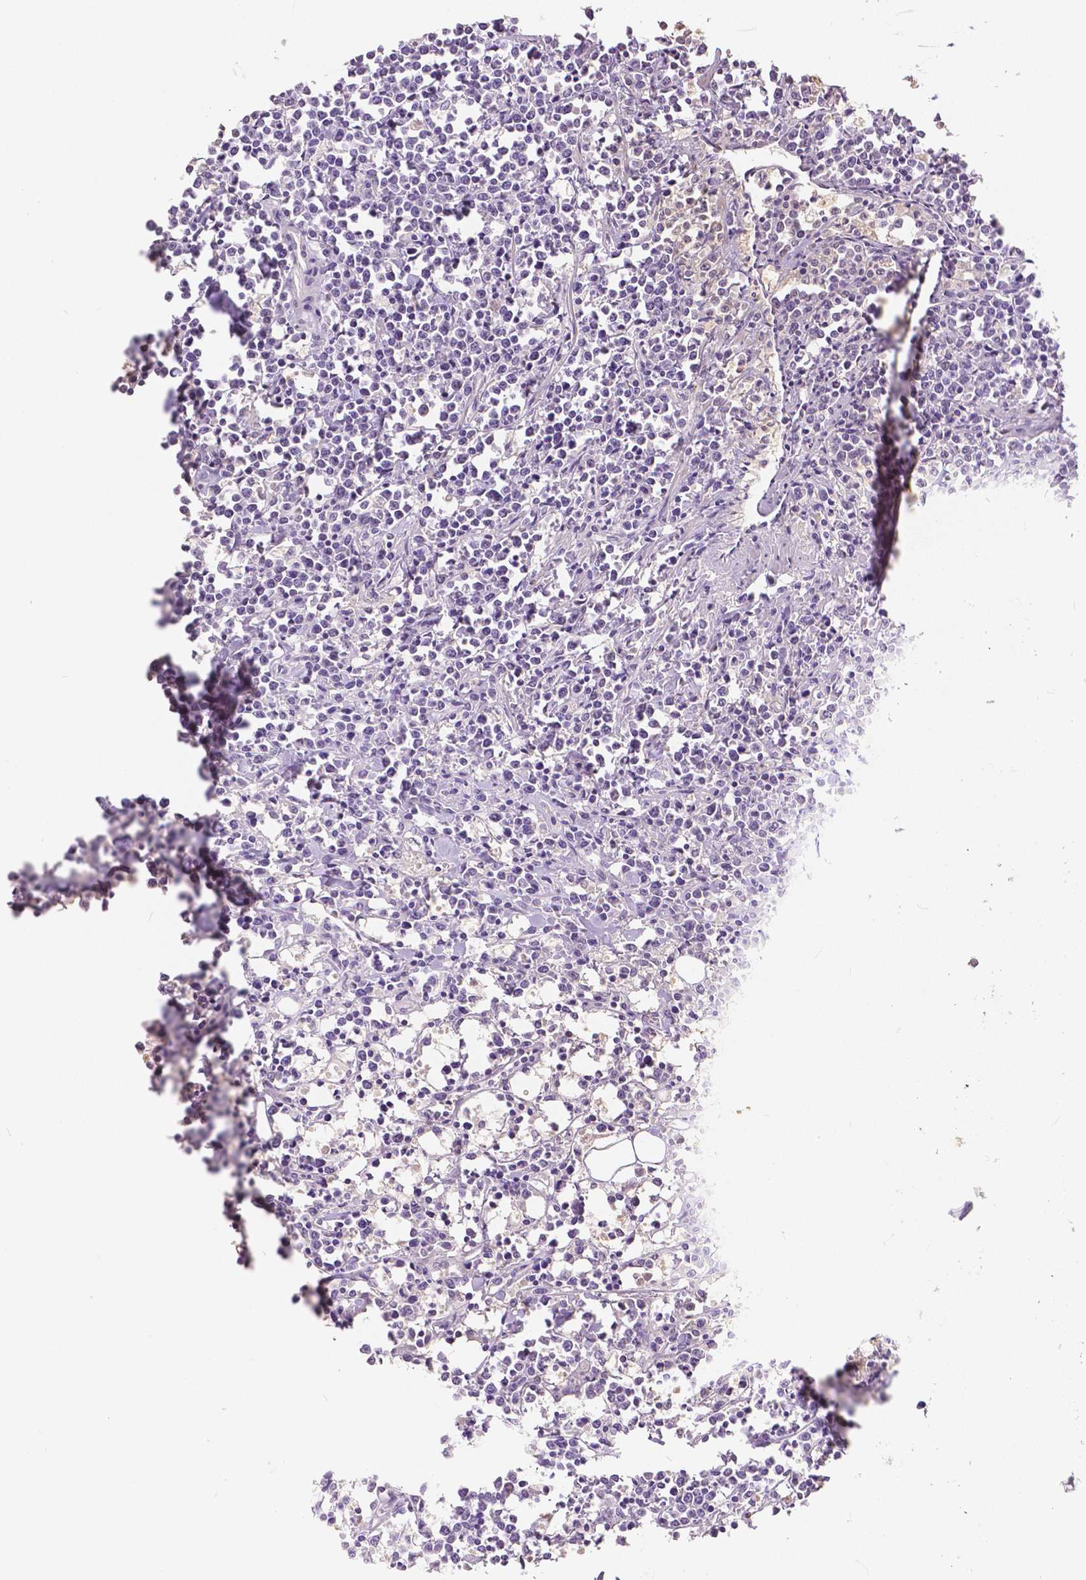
{"staining": {"intensity": "negative", "quantity": "none", "location": "none"}, "tissue": "lymphoma", "cell_type": "Tumor cells", "image_type": "cancer", "snomed": [{"axis": "morphology", "description": "Malignant lymphoma, non-Hodgkin's type, High grade"}, {"axis": "topography", "description": "Small intestine"}], "caption": "Immunohistochemistry (IHC) photomicrograph of neoplastic tissue: human malignant lymphoma, non-Hodgkin's type (high-grade) stained with DAB exhibits no significant protein positivity in tumor cells.", "gene": "HNF1B", "patient": {"sex": "female", "age": 56}}